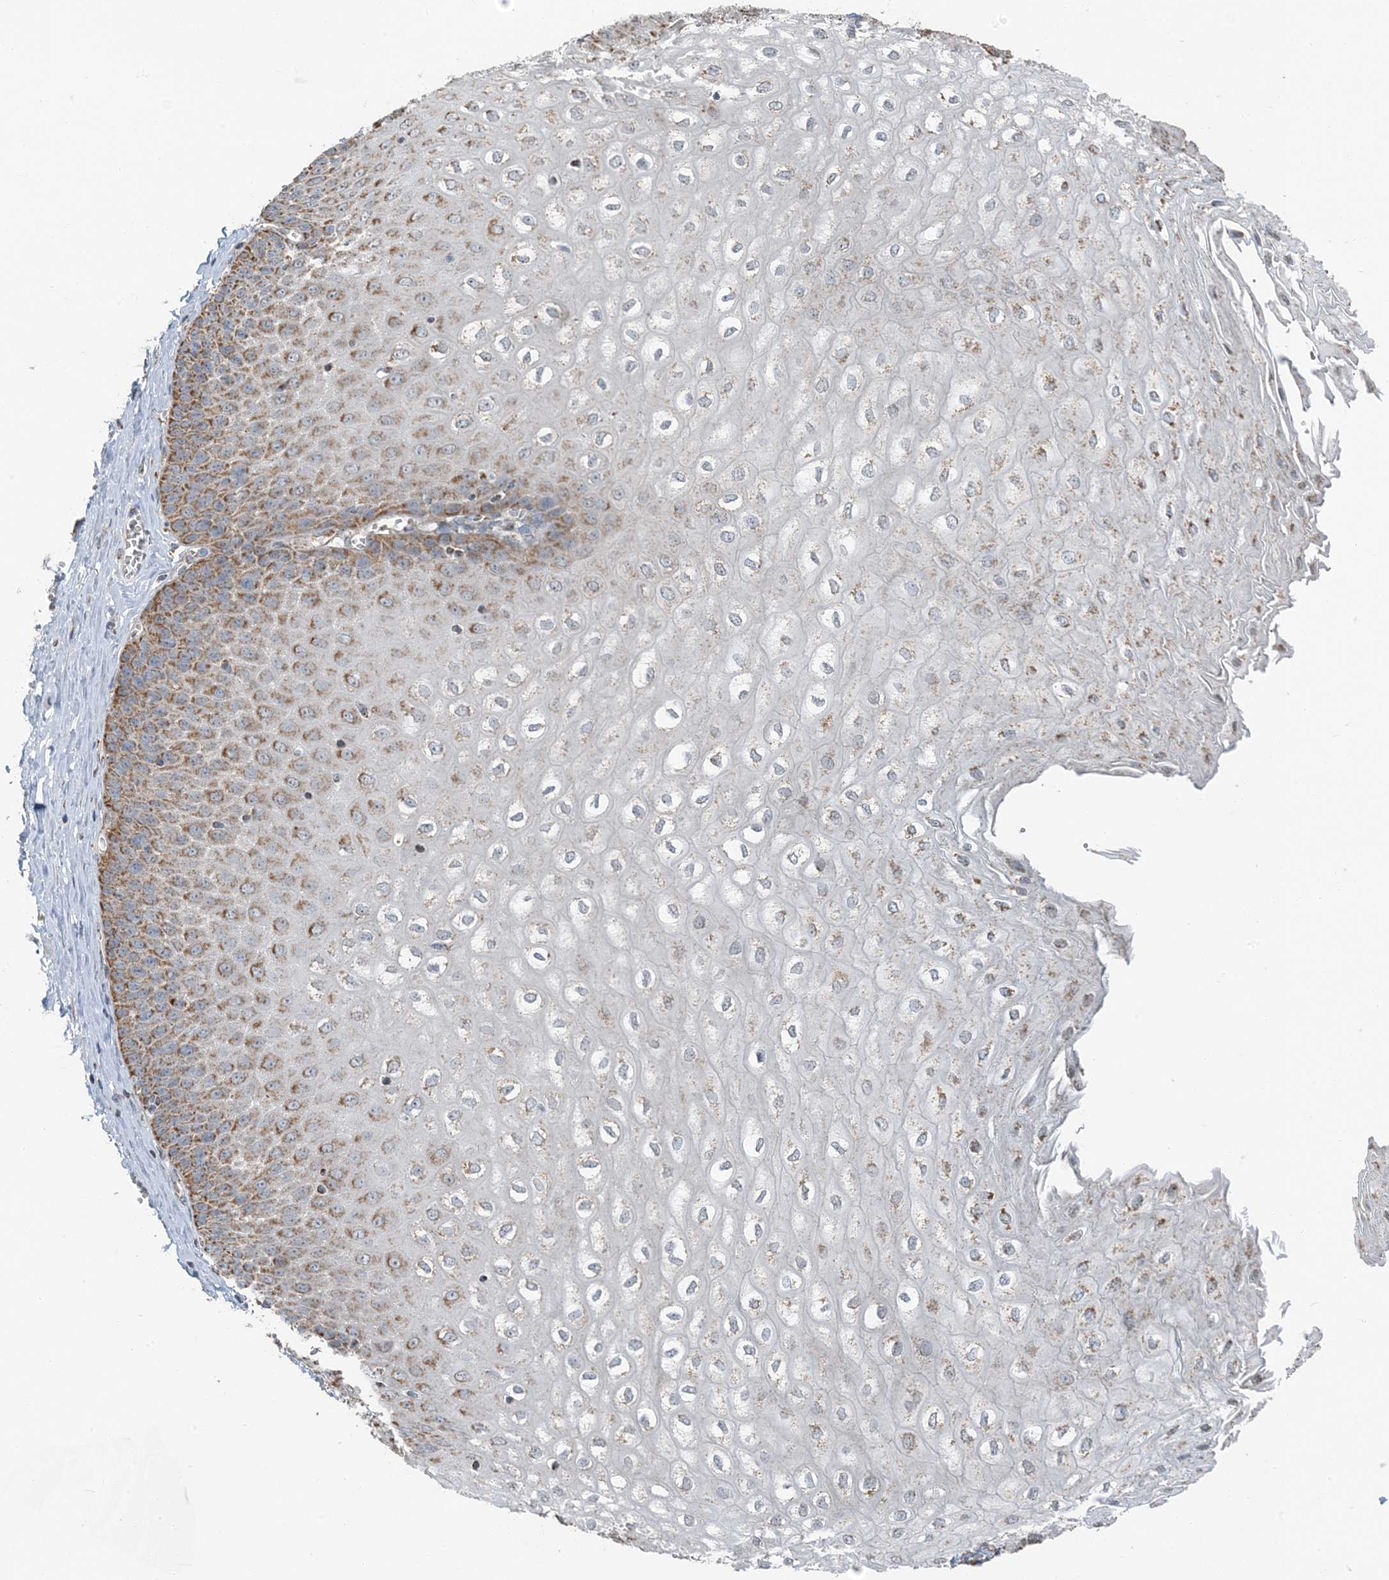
{"staining": {"intensity": "moderate", "quantity": ">75%", "location": "cytoplasmic/membranous"}, "tissue": "esophagus", "cell_type": "Squamous epithelial cells", "image_type": "normal", "snomed": [{"axis": "morphology", "description": "Normal tissue, NOS"}, {"axis": "topography", "description": "Esophagus"}], "caption": "This micrograph demonstrates IHC staining of benign esophagus, with medium moderate cytoplasmic/membranous staining in about >75% of squamous epithelial cells.", "gene": "PILRB", "patient": {"sex": "male", "age": 60}}